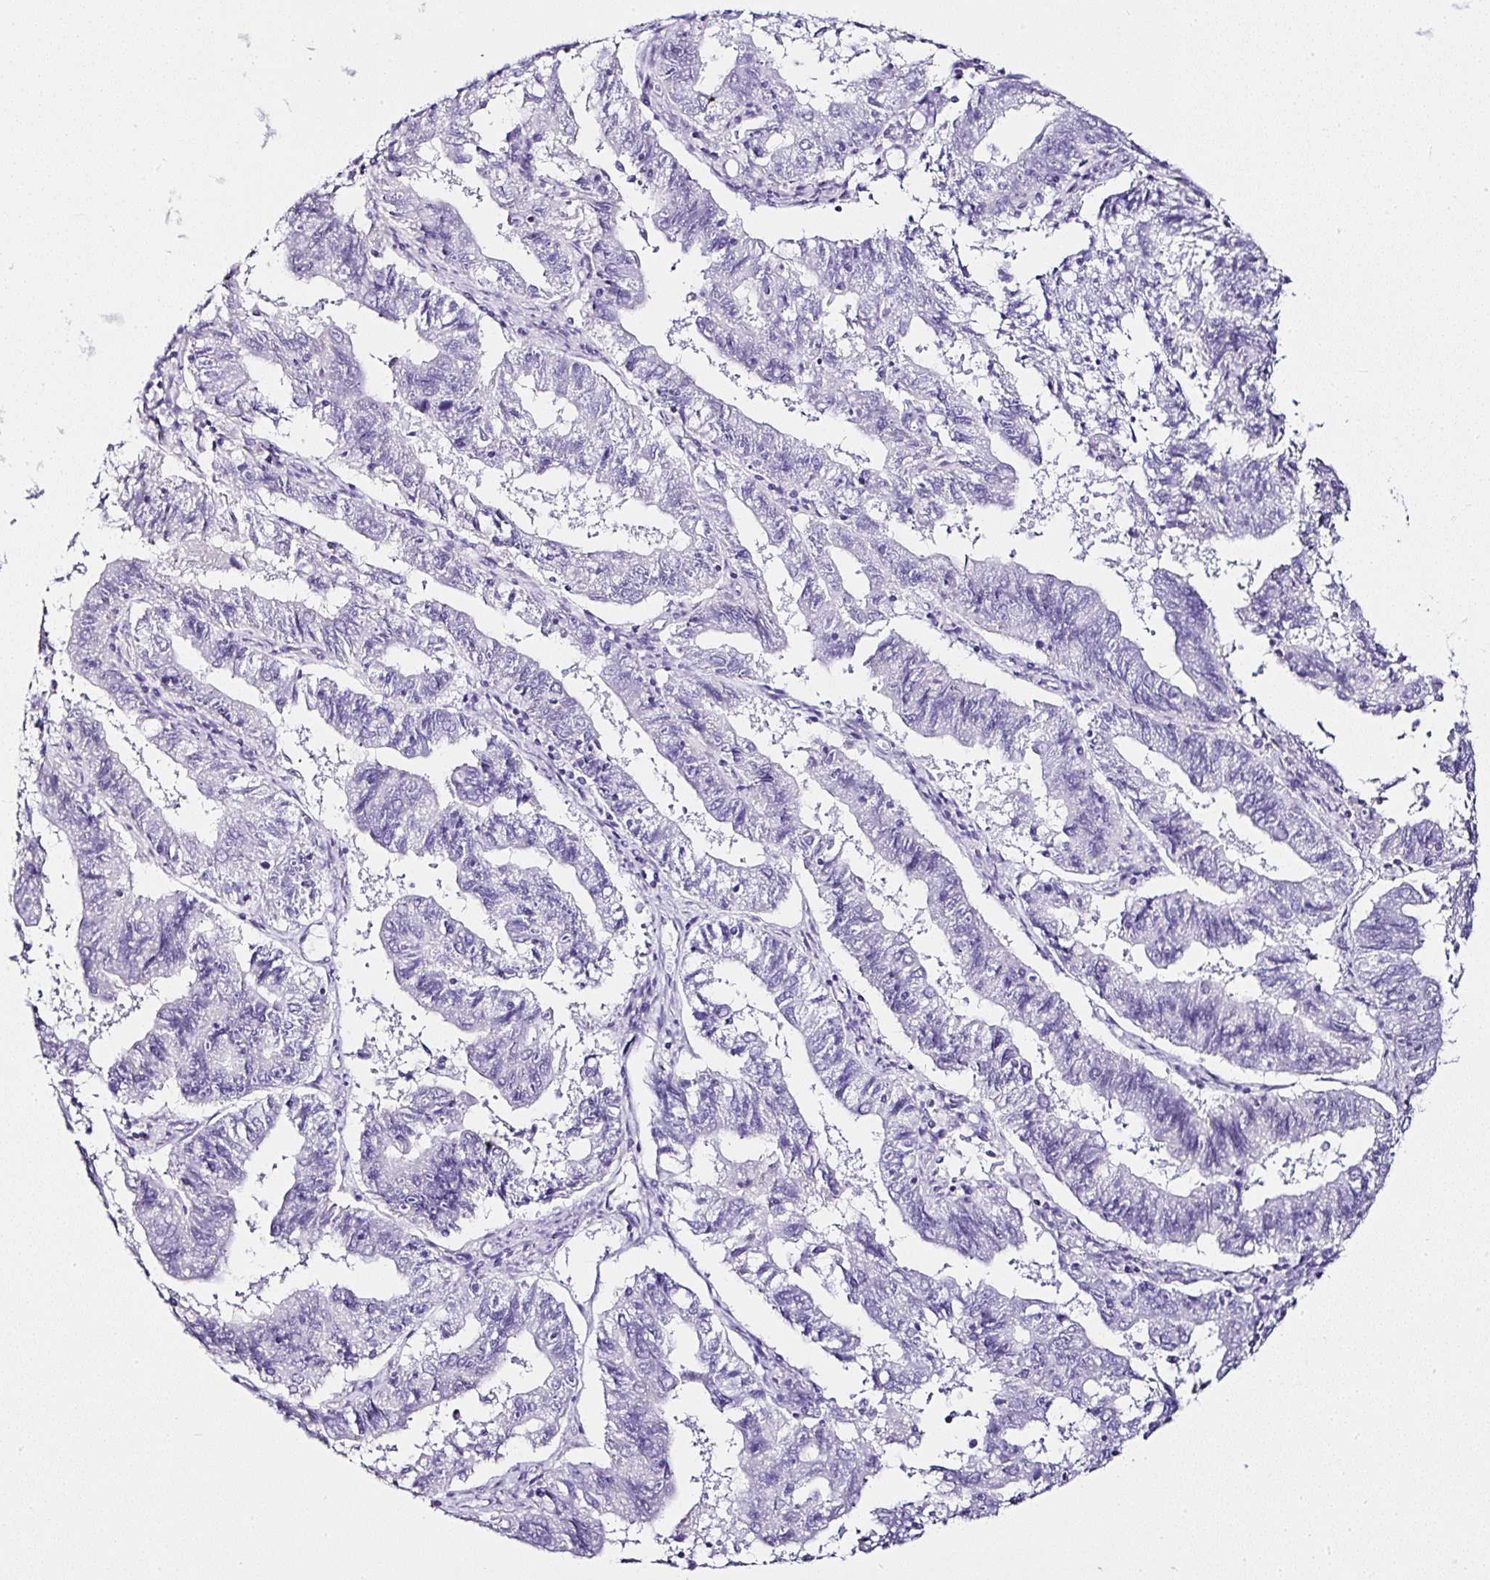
{"staining": {"intensity": "negative", "quantity": "none", "location": "none"}, "tissue": "endometrial cancer", "cell_type": "Tumor cells", "image_type": "cancer", "snomed": [{"axis": "morphology", "description": "Adenocarcinoma, NOS"}, {"axis": "topography", "description": "Endometrium"}], "caption": "Tumor cells are negative for protein expression in human endometrial cancer (adenocarcinoma).", "gene": "SERPINB3", "patient": {"sex": "female", "age": 82}}